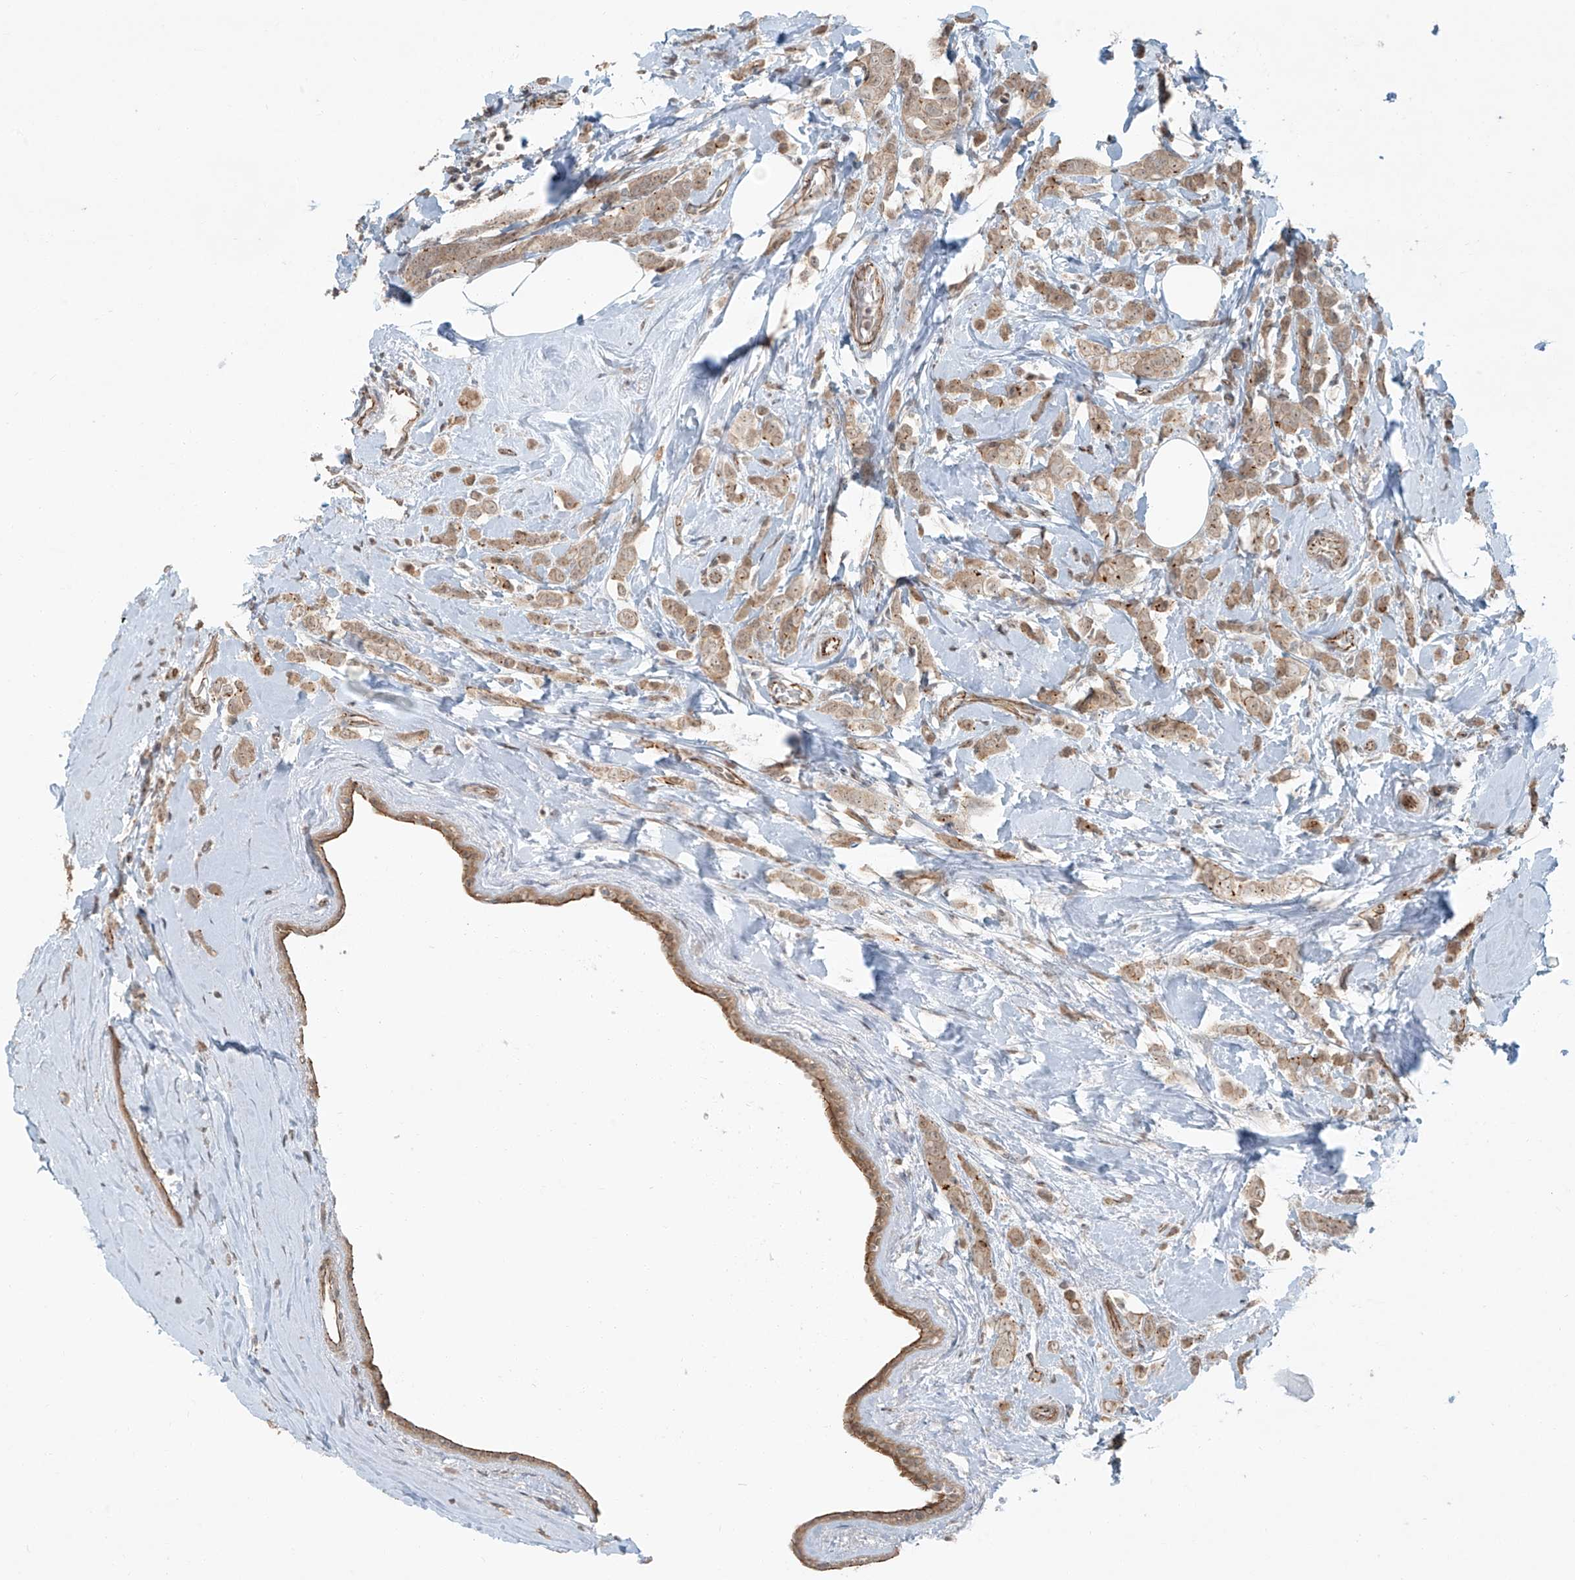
{"staining": {"intensity": "moderate", "quantity": ">75%", "location": "cytoplasmic/membranous"}, "tissue": "breast cancer", "cell_type": "Tumor cells", "image_type": "cancer", "snomed": [{"axis": "morphology", "description": "Lobular carcinoma"}, {"axis": "topography", "description": "Breast"}], "caption": "This image displays breast cancer (lobular carcinoma) stained with IHC to label a protein in brown. The cytoplasmic/membranous of tumor cells show moderate positivity for the protein. Nuclei are counter-stained blue.", "gene": "ZNF16", "patient": {"sex": "female", "age": 47}}